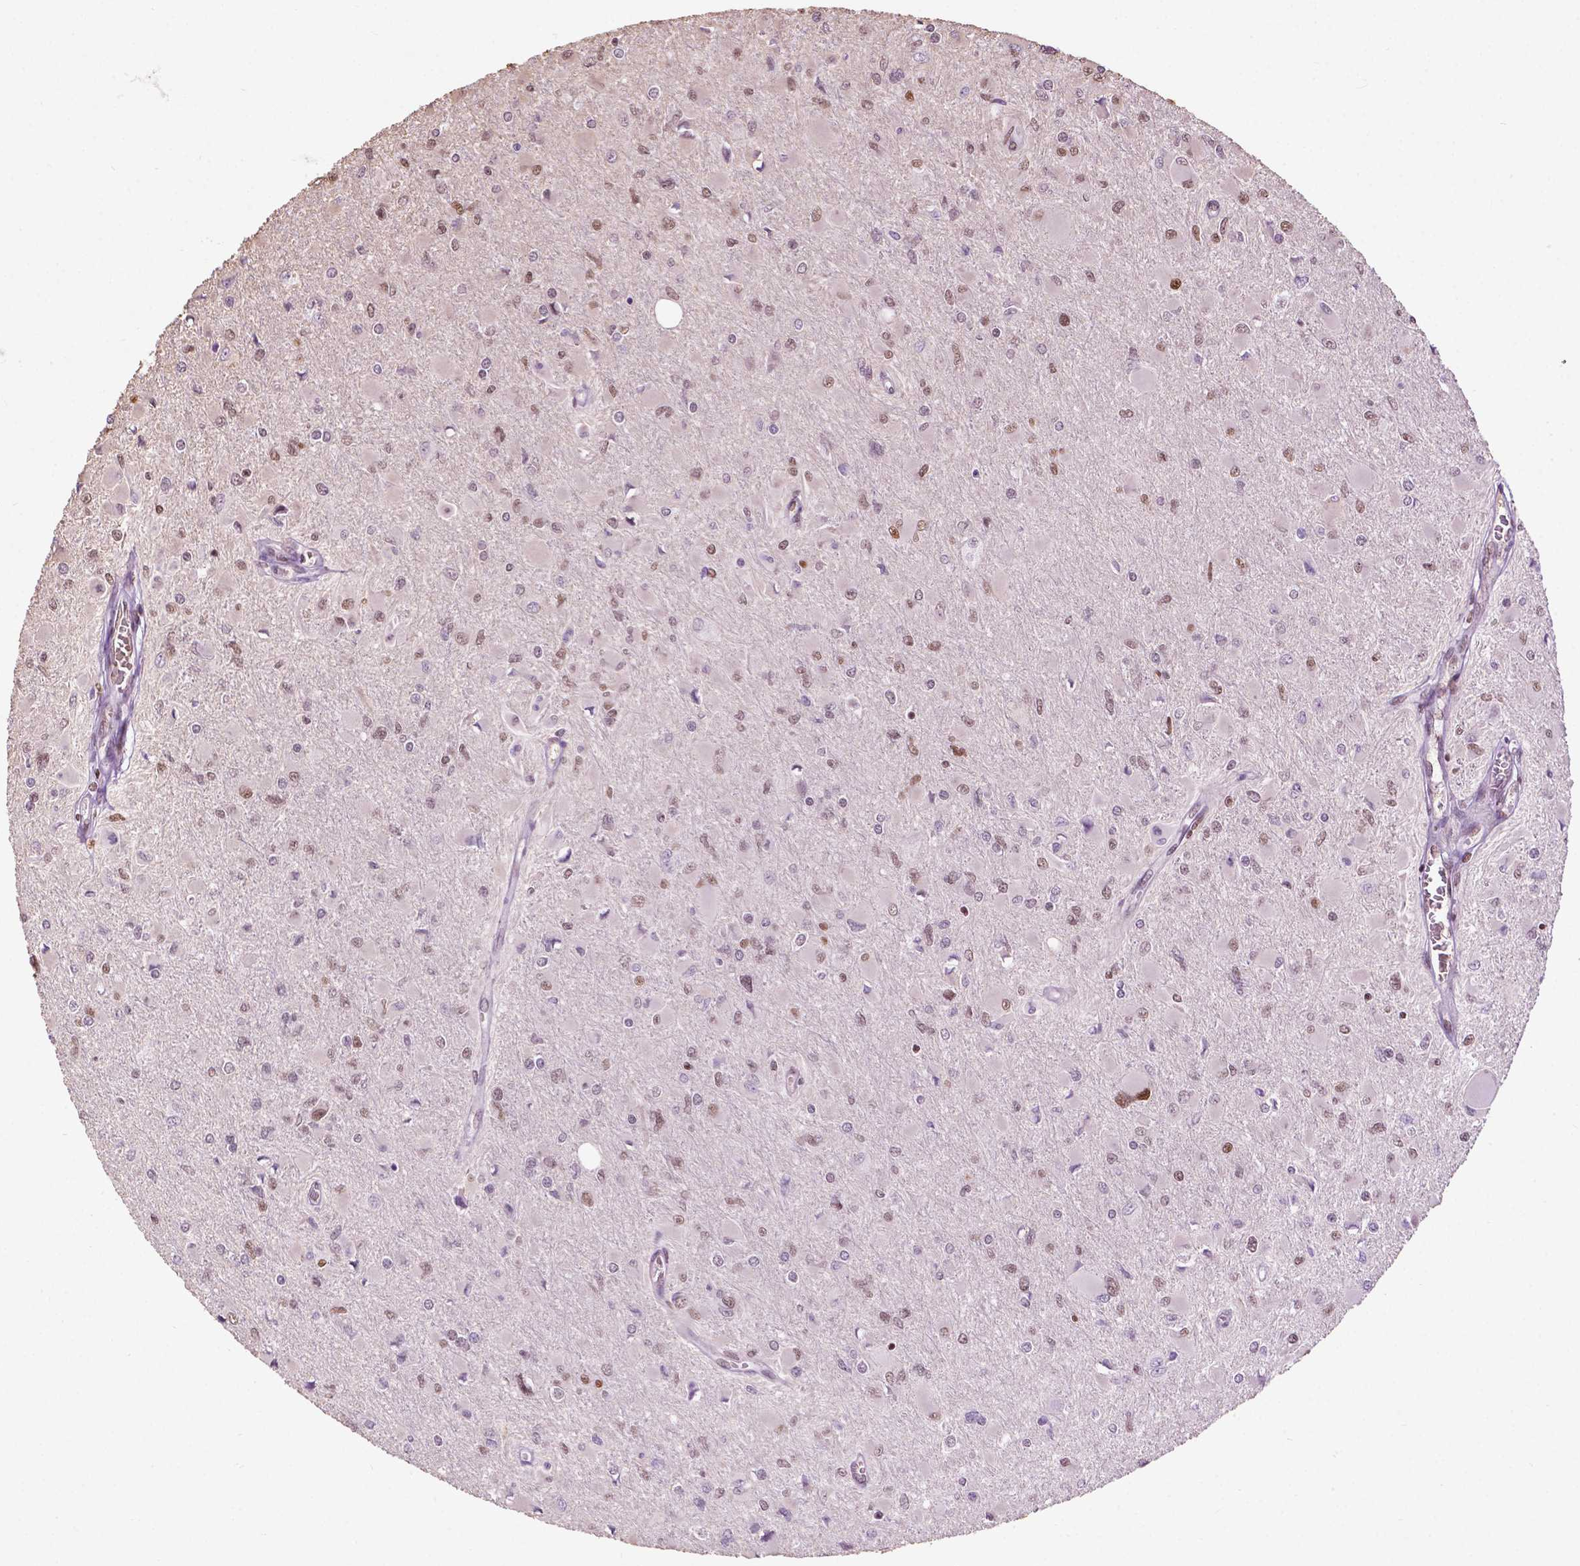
{"staining": {"intensity": "moderate", "quantity": "<25%", "location": "nuclear"}, "tissue": "glioma", "cell_type": "Tumor cells", "image_type": "cancer", "snomed": [{"axis": "morphology", "description": "Glioma, malignant, High grade"}, {"axis": "topography", "description": "Cerebral cortex"}], "caption": "The photomicrograph reveals staining of glioma, revealing moderate nuclear protein positivity (brown color) within tumor cells.", "gene": "COL23A1", "patient": {"sex": "female", "age": 36}}